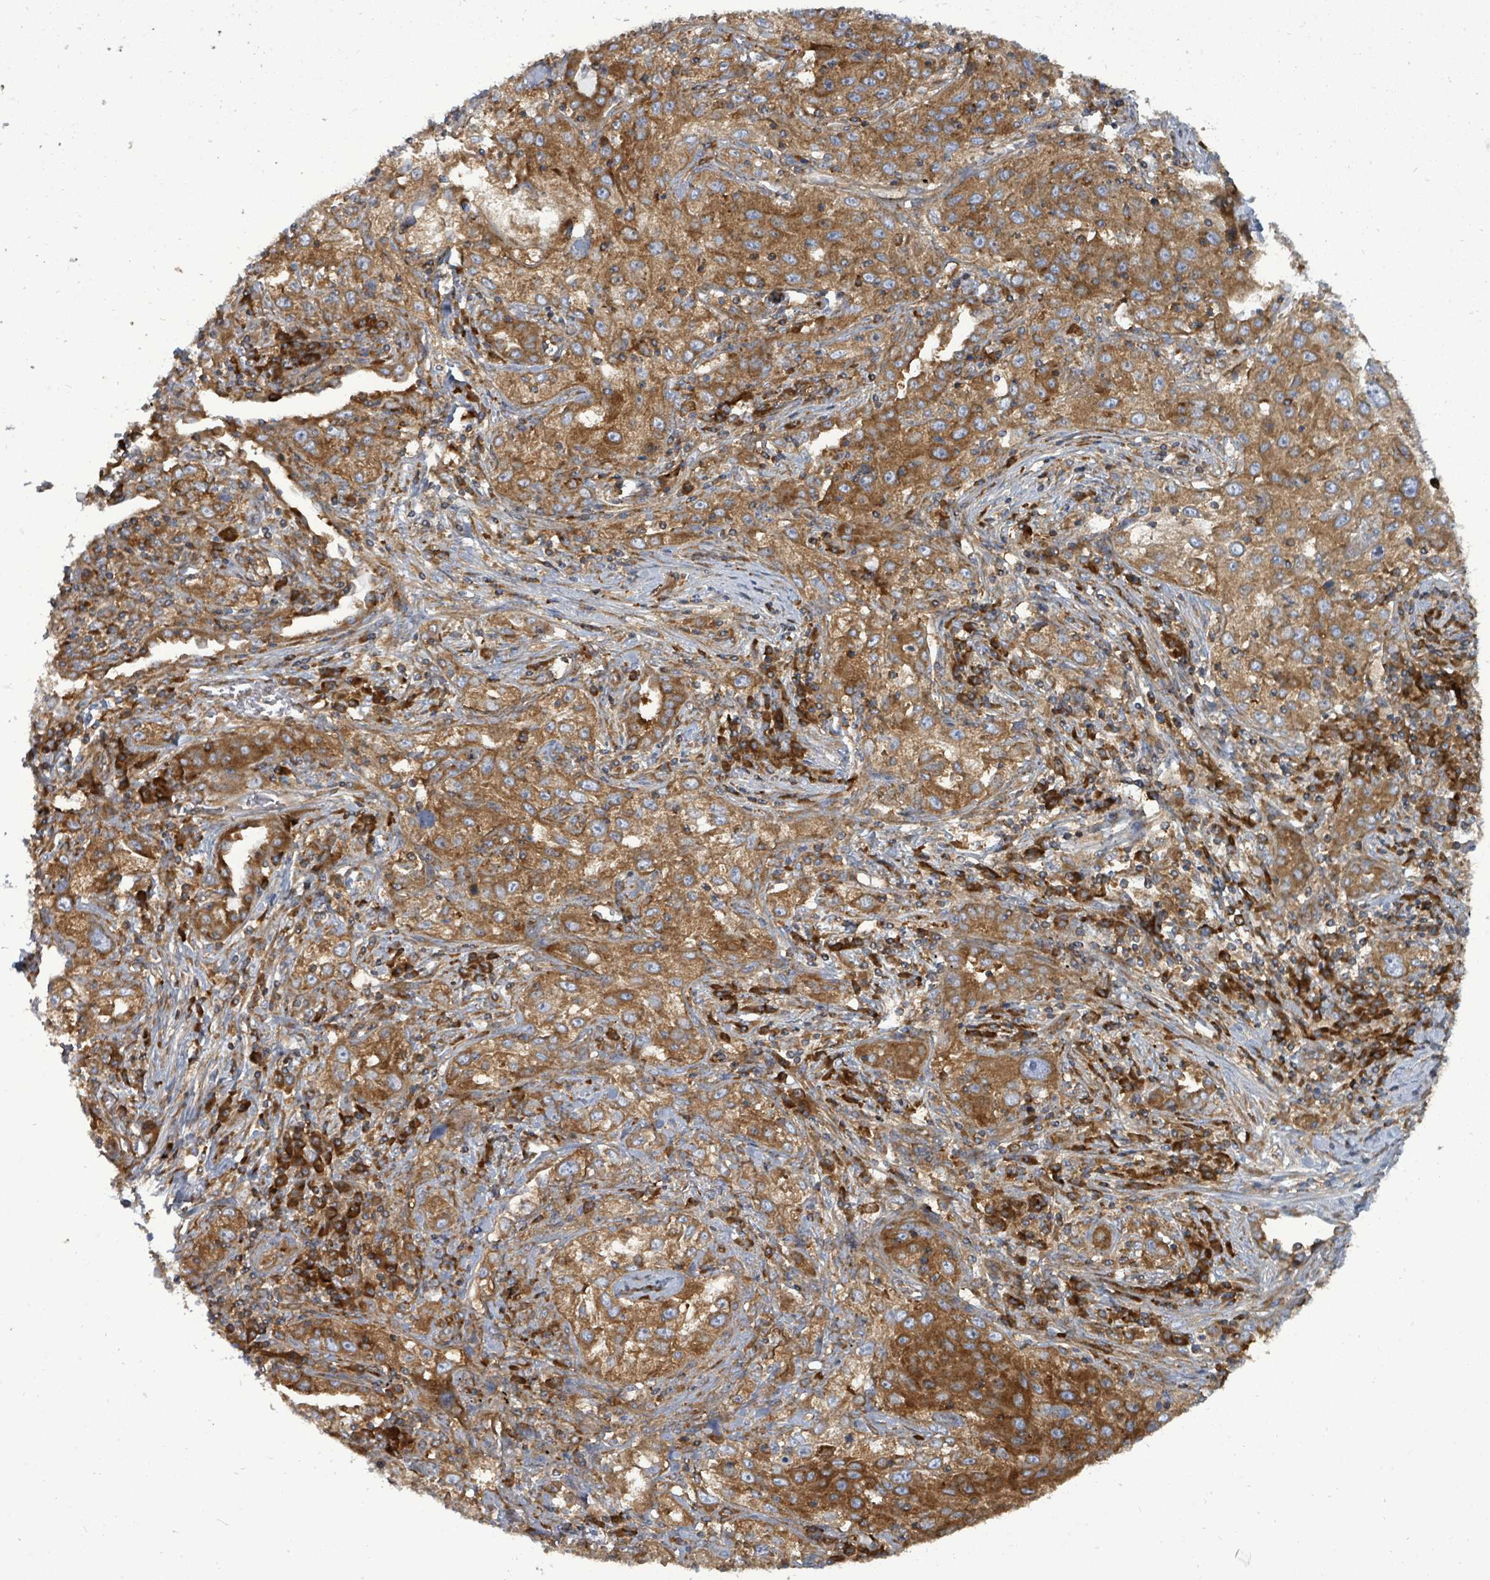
{"staining": {"intensity": "strong", "quantity": ">75%", "location": "cytoplasmic/membranous"}, "tissue": "lung cancer", "cell_type": "Tumor cells", "image_type": "cancer", "snomed": [{"axis": "morphology", "description": "Squamous cell carcinoma, NOS"}, {"axis": "topography", "description": "Lung"}], "caption": "Immunohistochemical staining of squamous cell carcinoma (lung) displays high levels of strong cytoplasmic/membranous protein expression in approximately >75% of tumor cells. (DAB (3,3'-diaminobenzidine) IHC with brightfield microscopy, high magnification).", "gene": "EIF3C", "patient": {"sex": "female", "age": 69}}